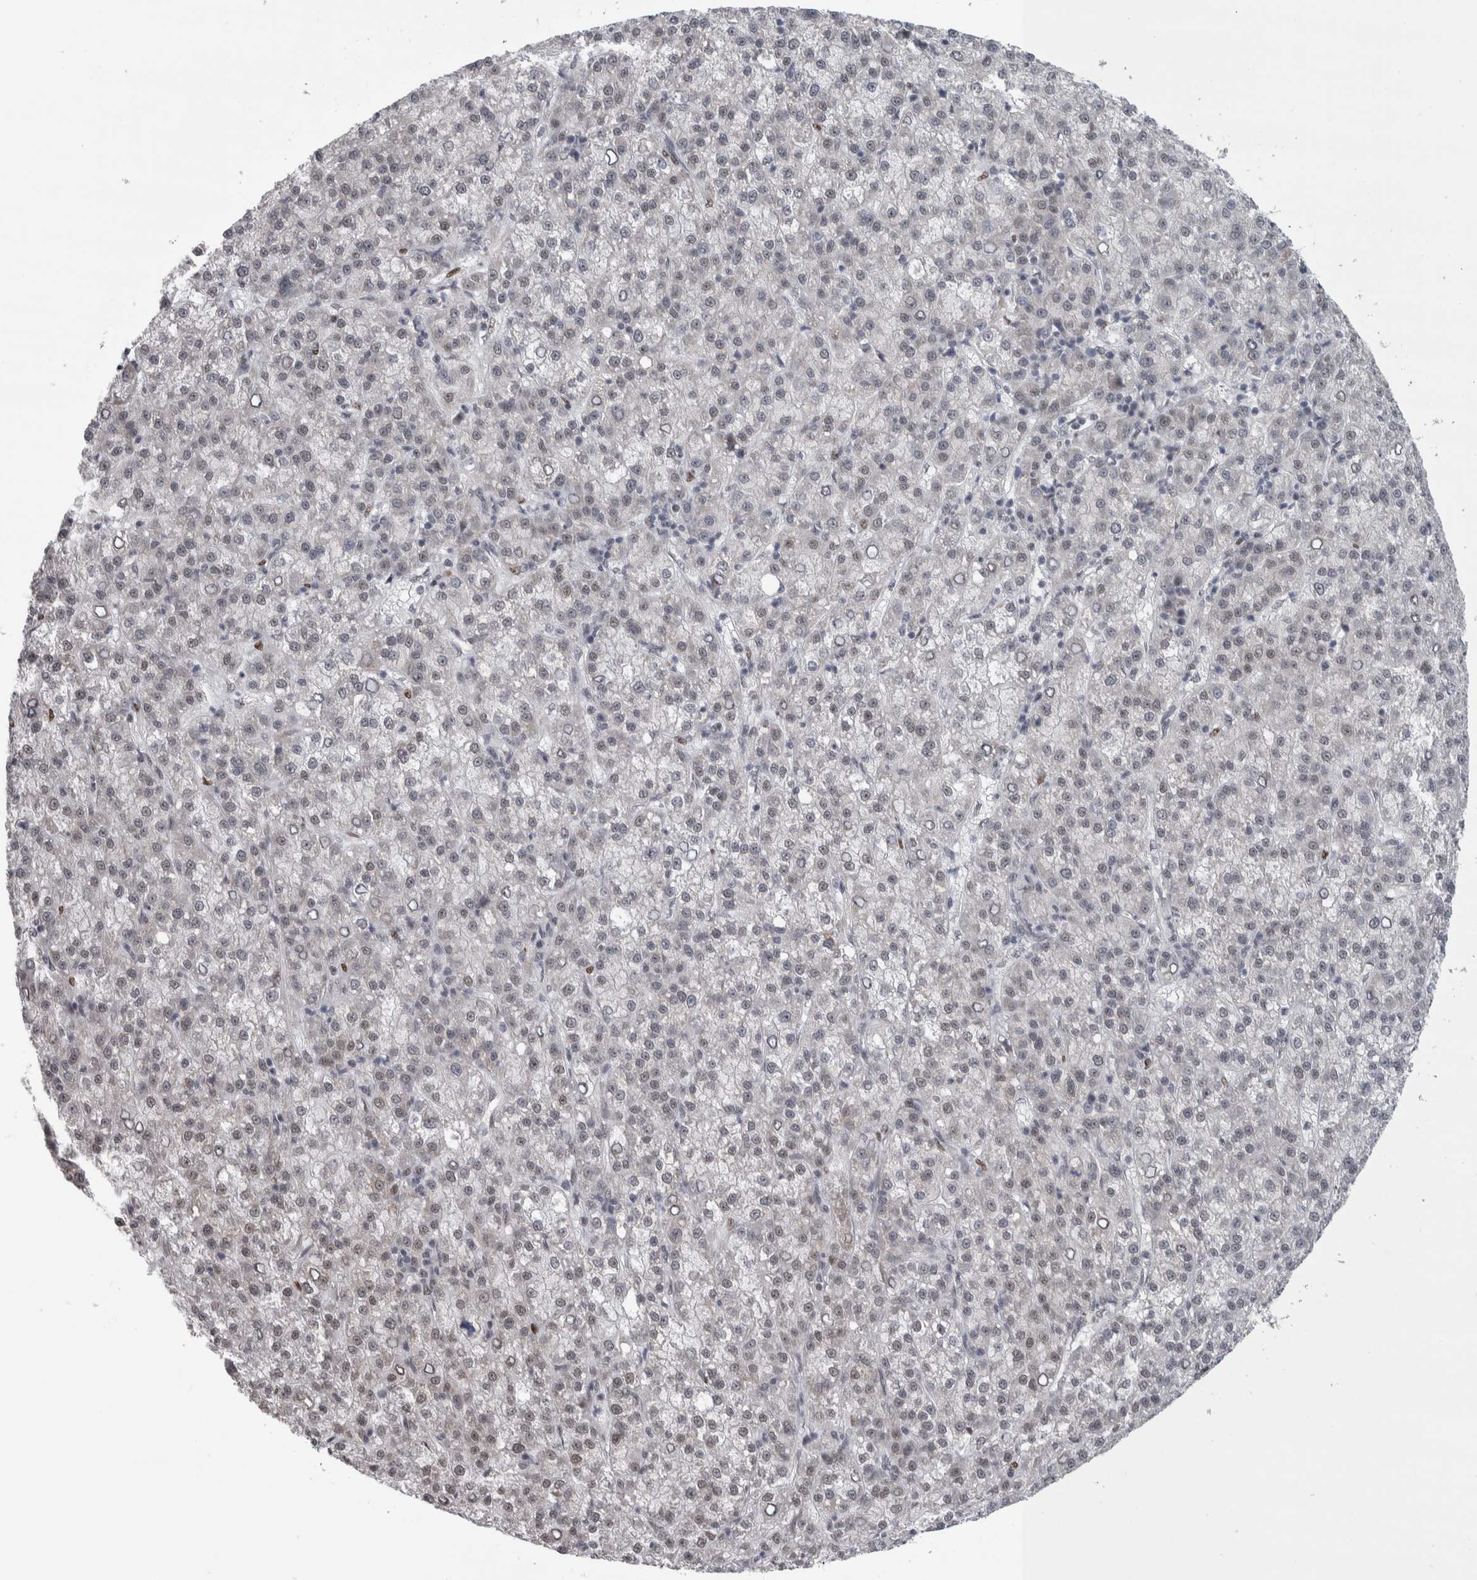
{"staining": {"intensity": "negative", "quantity": "none", "location": "none"}, "tissue": "liver cancer", "cell_type": "Tumor cells", "image_type": "cancer", "snomed": [{"axis": "morphology", "description": "Carcinoma, Hepatocellular, NOS"}, {"axis": "topography", "description": "Liver"}], "caption": "IHC photomicrograph of liver cancer stained for a protein (brown), which exhibits no expression in tumor cells. Nuclei are stained in blue.", "gene": "HEXIM2", "patient": {"sex": "female", "age": 58}}